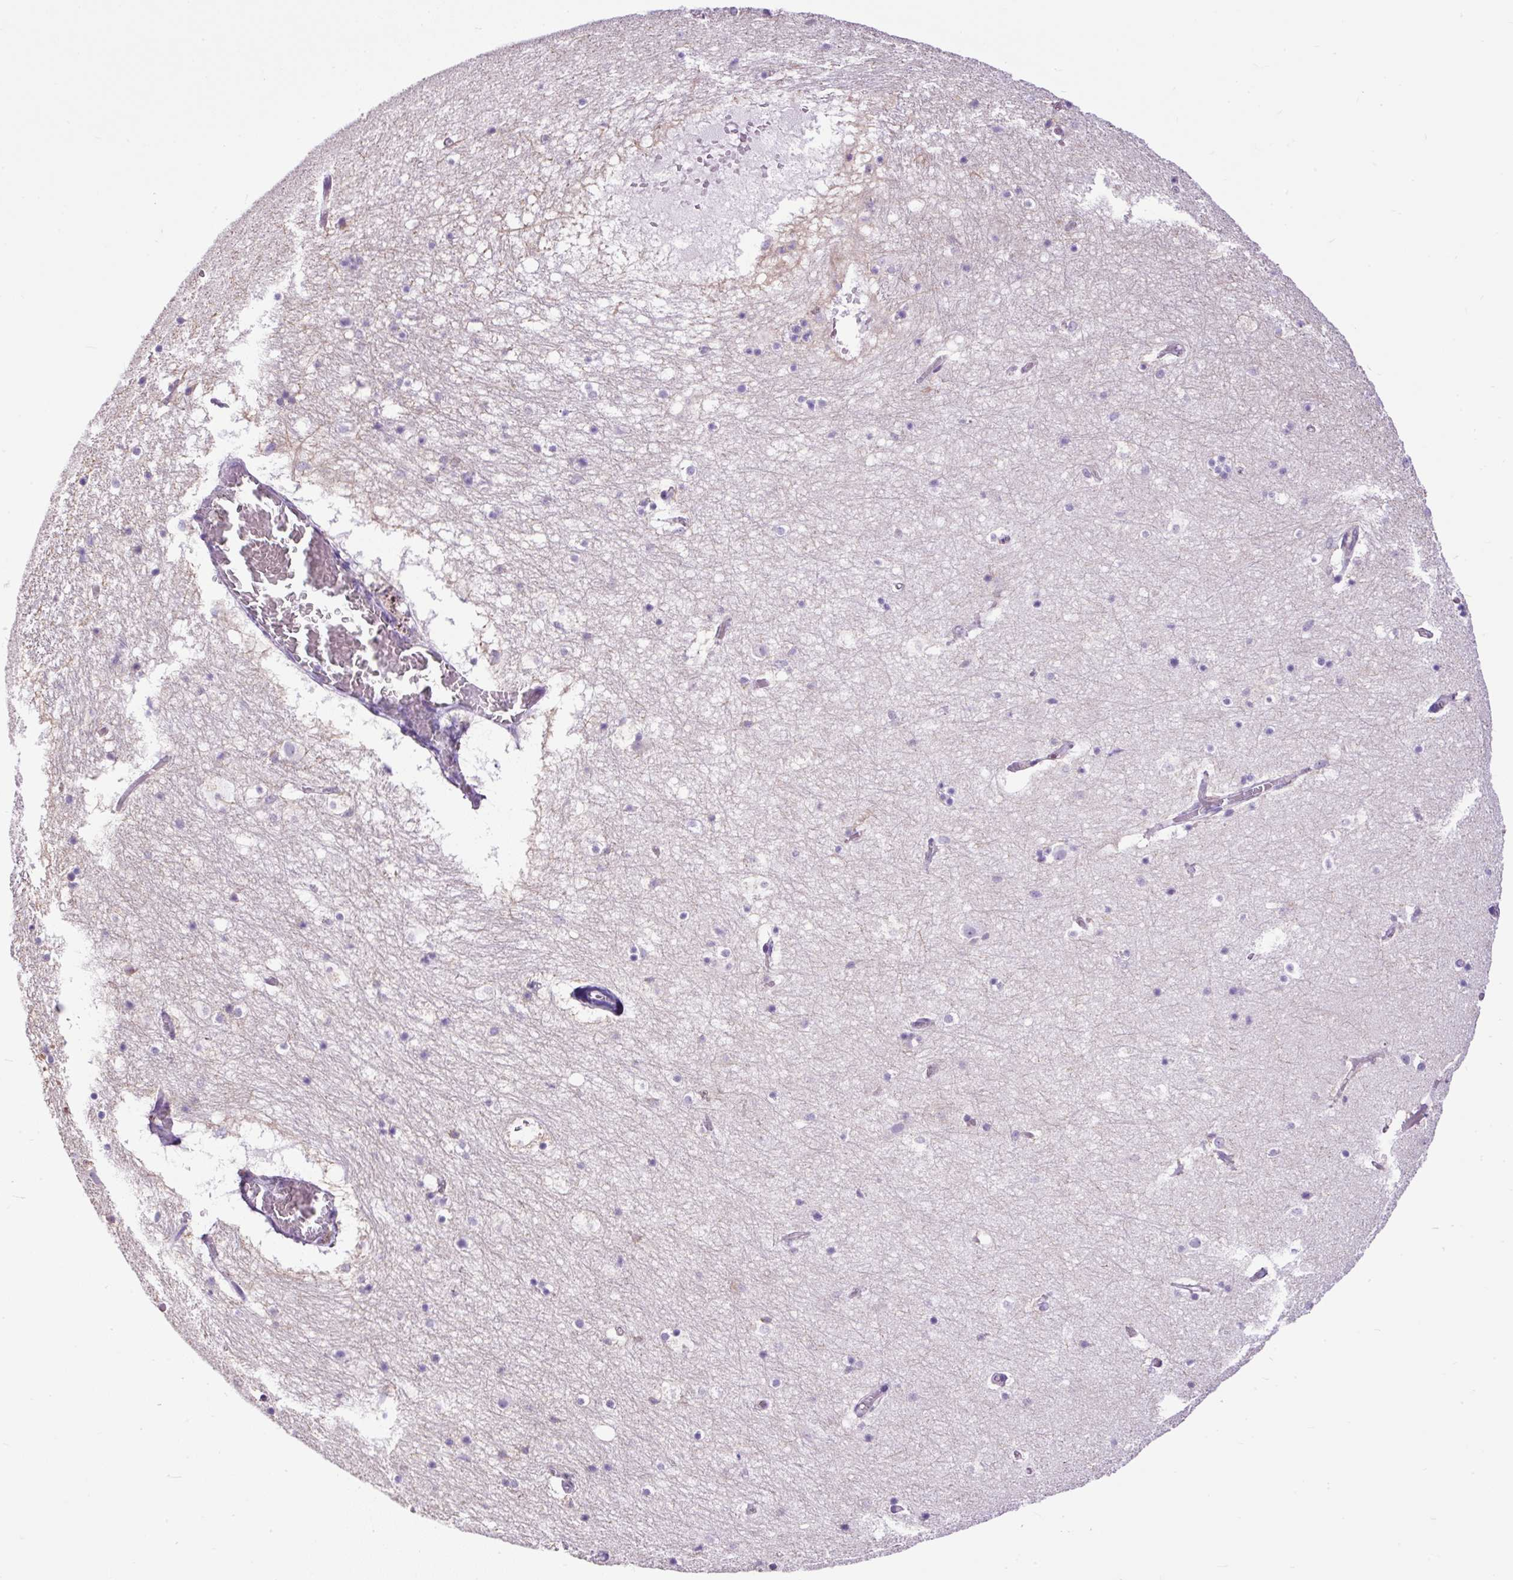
{"staining": {"intensity": "negative", "quantity": "none", "location": "none"}, "tissue": "hippocampus", "cell_type": "Glial cells", "image_type": "normal", "snomed": [{"axis": "morphology", "description": "Normal tissue, NOS"}, {"axis": "topography", "description": "Hippocampus"}], "caption": "Immunohistochemistry image of benign hippocampus stained for a protein (brown), which demonstrates no expression in glial cells.", "gene": "PDIA2", "patient": {"sex": "female", "age": 52}}